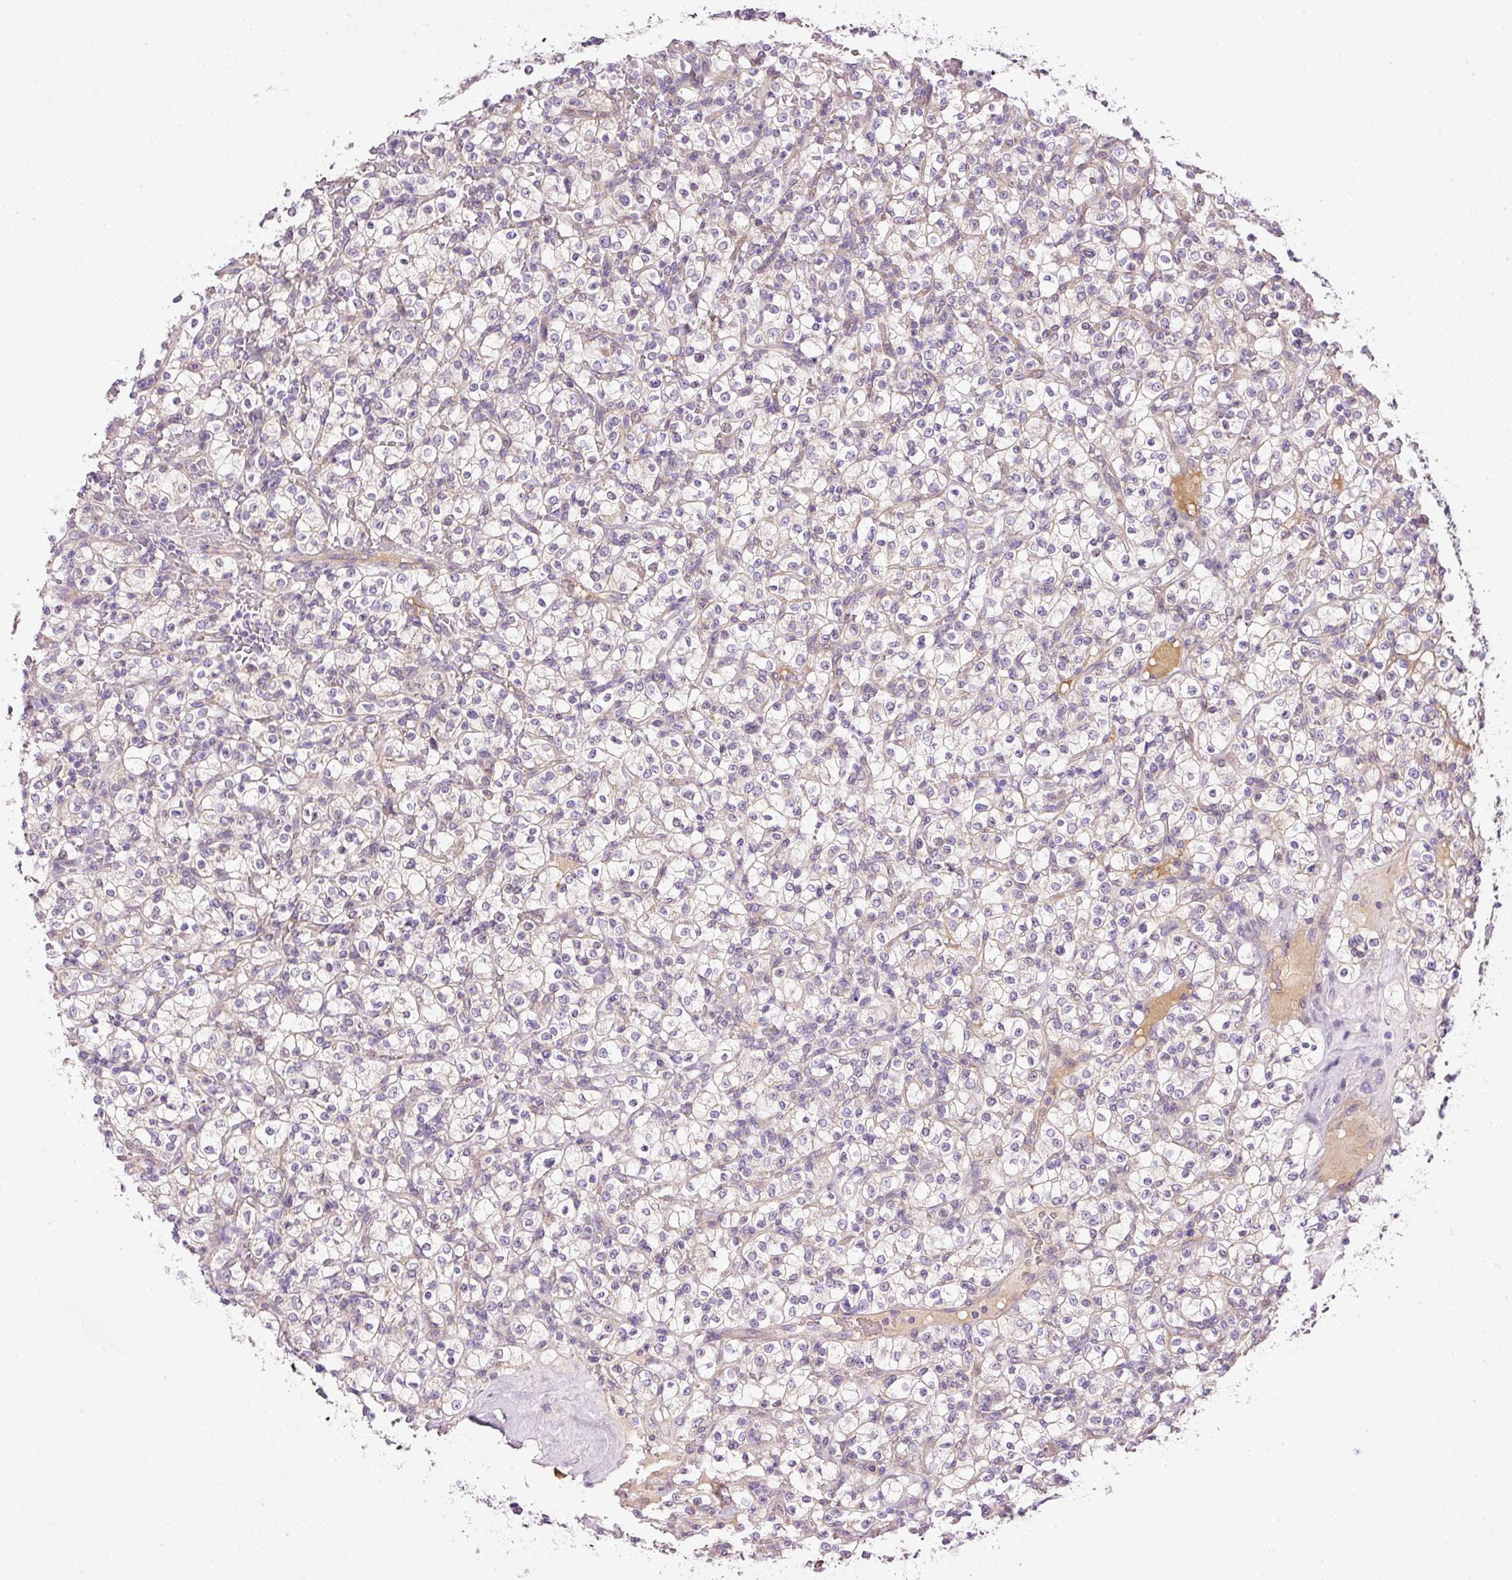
{"staining": {"intensity": "weak", "quantity": "25%-75%", "location": "cytoplasmic/membranous"}, "tissue": "renal cancer", "cell_type": "Tumor cells", "image_type": "cancer", "snomed": [{"axis": "morphology", "description": "Normal tissue, NOS"}, {"axis": "morphology", "description": "Adenocarcinoma, NOS"}, {"axis": "topography", "description": "Kidney"}], "caption": "Human renal cancer (adenocarcinoma) stained for a protein (brown) reveals weak cytoplasmic/membranous positive expression in approximately 25%-75% of tumor cells.", "gene": "KPNA5", "patient": {"sex": "female", "age": 72}}